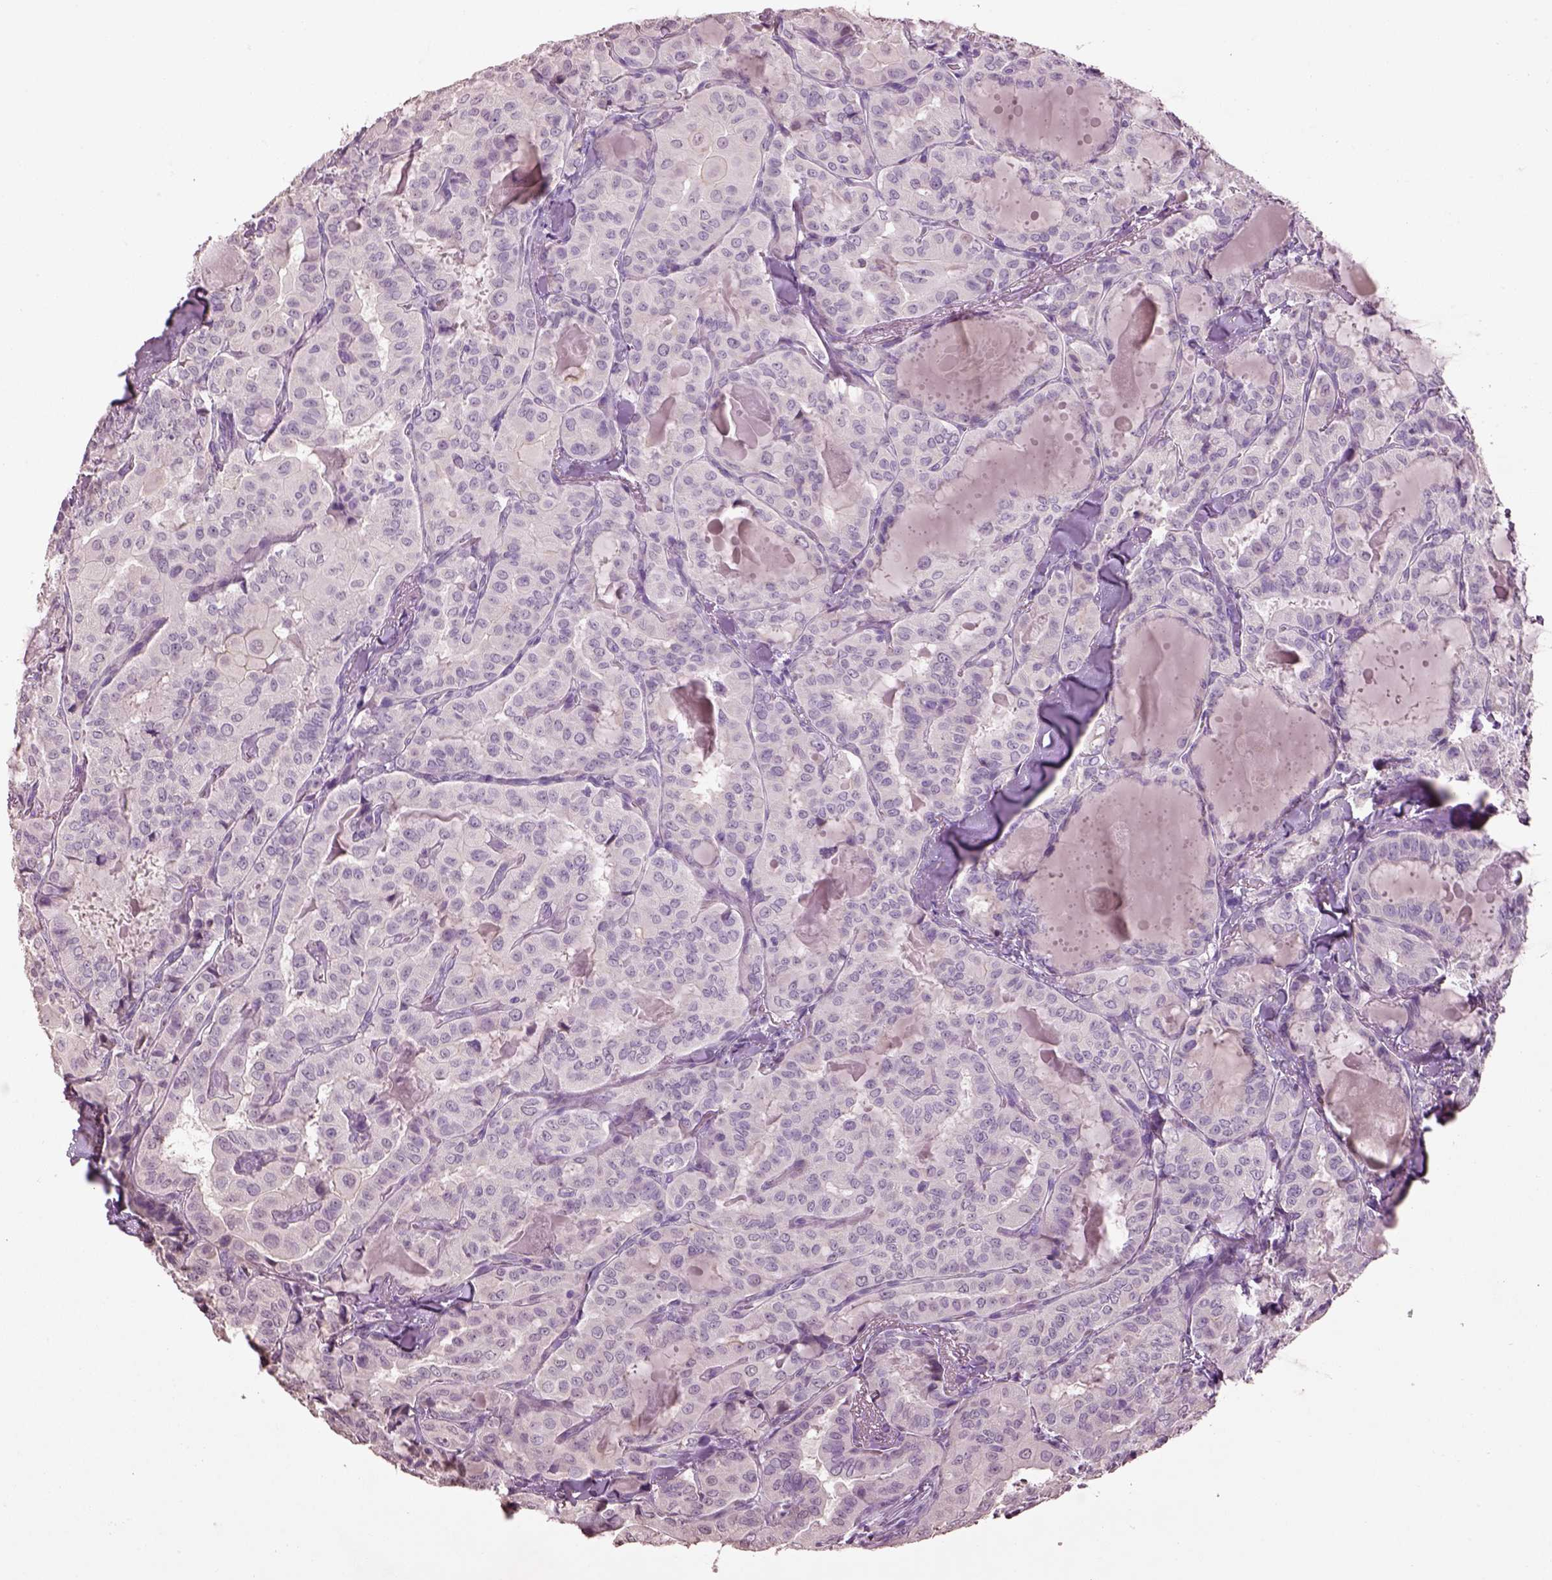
{"staining": {"intensity": "negative", "quantity": "none", "location": "none"}, "tissue": "thyroid cancer", "cell_type": "Tumor cells", "image_type": "cancer", "snomed": [{"axis": "morphology", "description": "Papillary adenocarcinoma, NOS"}, {"axis": "topography", "description": "Thyroid gland"}], "caption": "This is an immunohistochemistry micrograph of papillary adenocarcinoma (thyroid). There is no expression in tumor cells.", "gene": "KCNIP3", "patient": {"sex": "female", "age": 41}}